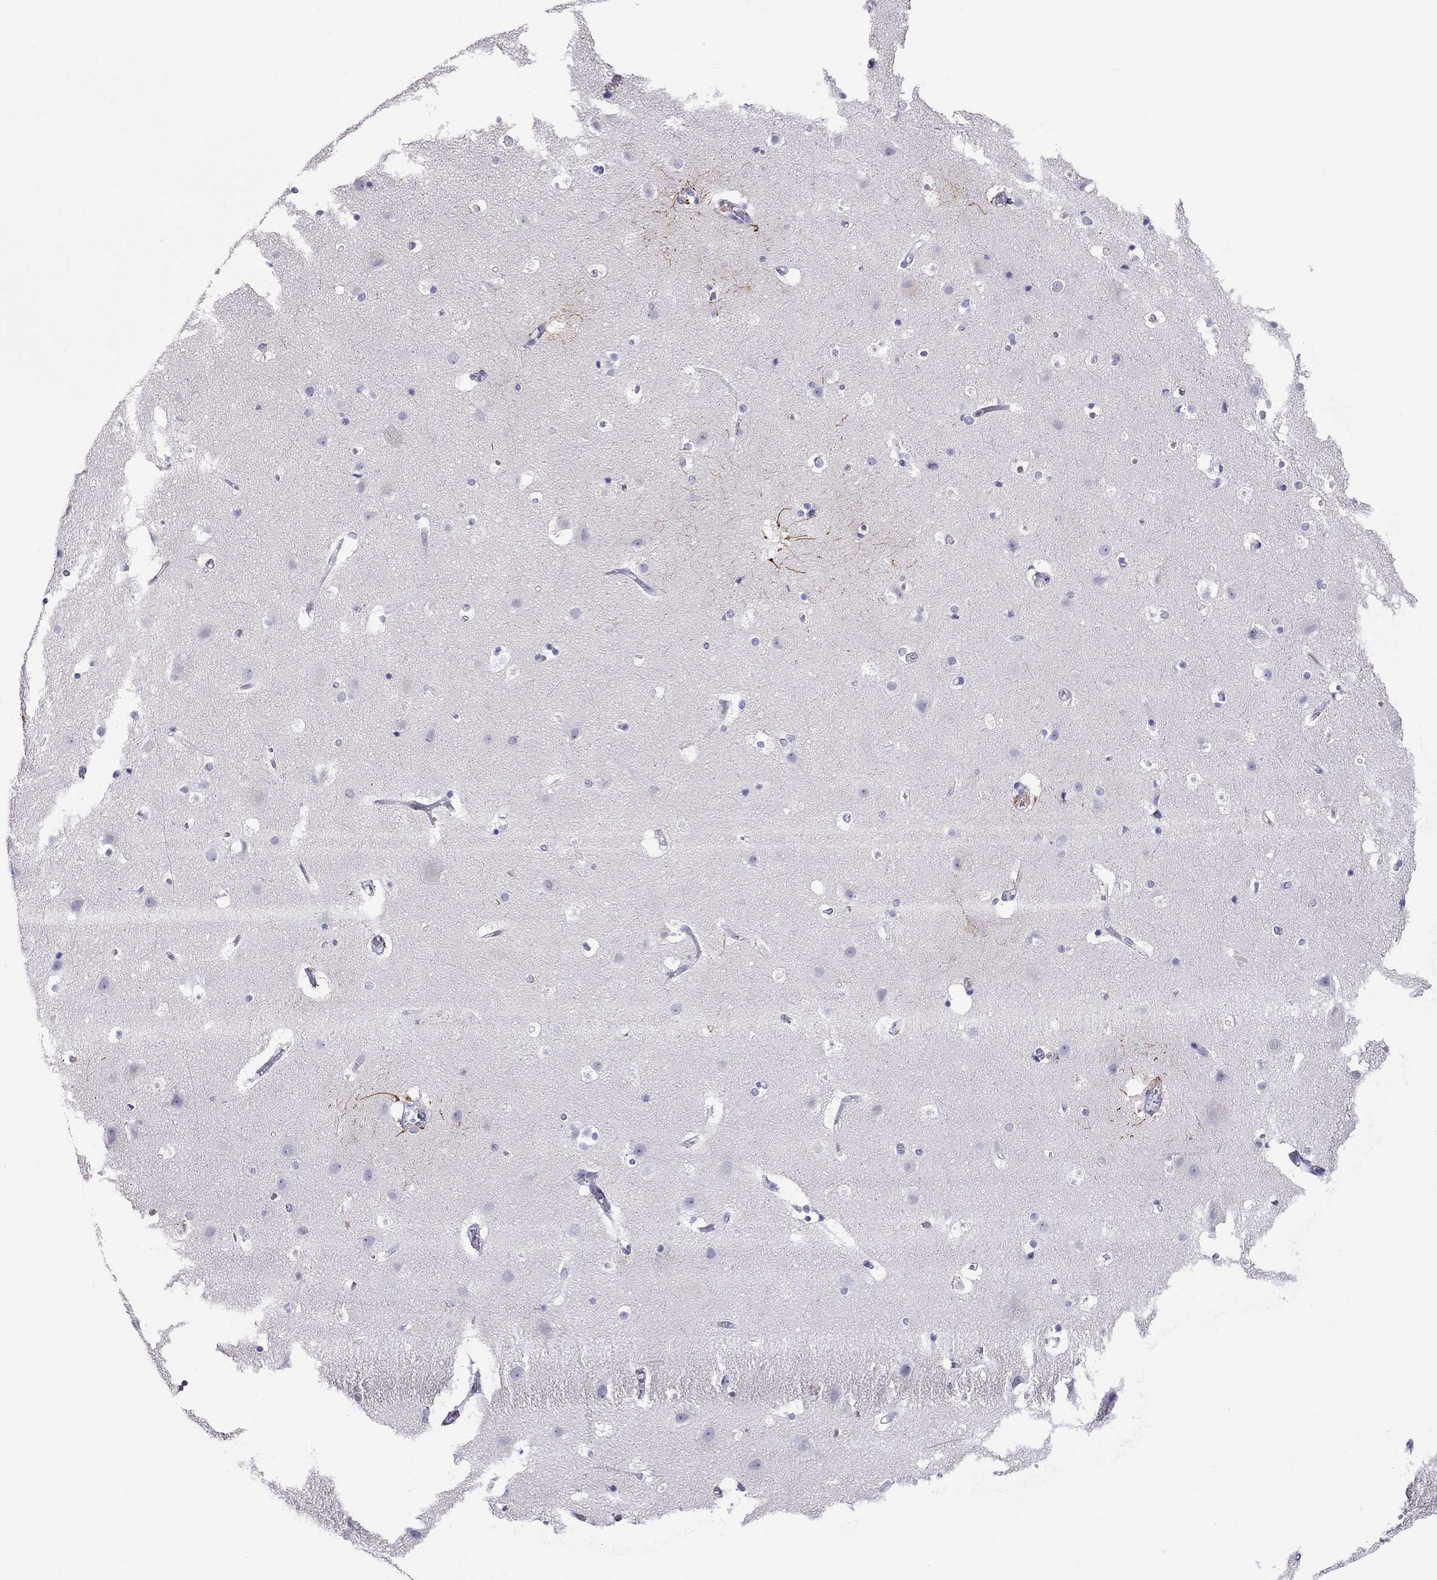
{"staining": {"intensity": "negative", "quantity": "none", "location": "none"}, "tissue": "cerebral cortex", "cell_type": "Endothelial cells", "image_type": "normal", "snomed": [{"axis": "morphology", "description": "Normal tissue, NOS"}, {"axis": "topography", "description": "Cerebral cortex"}], "caption": "This image is of unremarkable cerebral cortex stained with immunohistochemistry (IHC) to label a protein in brown with the nuclei are counter-stained blue. There is no staining in endothelial cells.", "gene": "CHRNB3", "patient": {"sex": "female", "age": 52}}